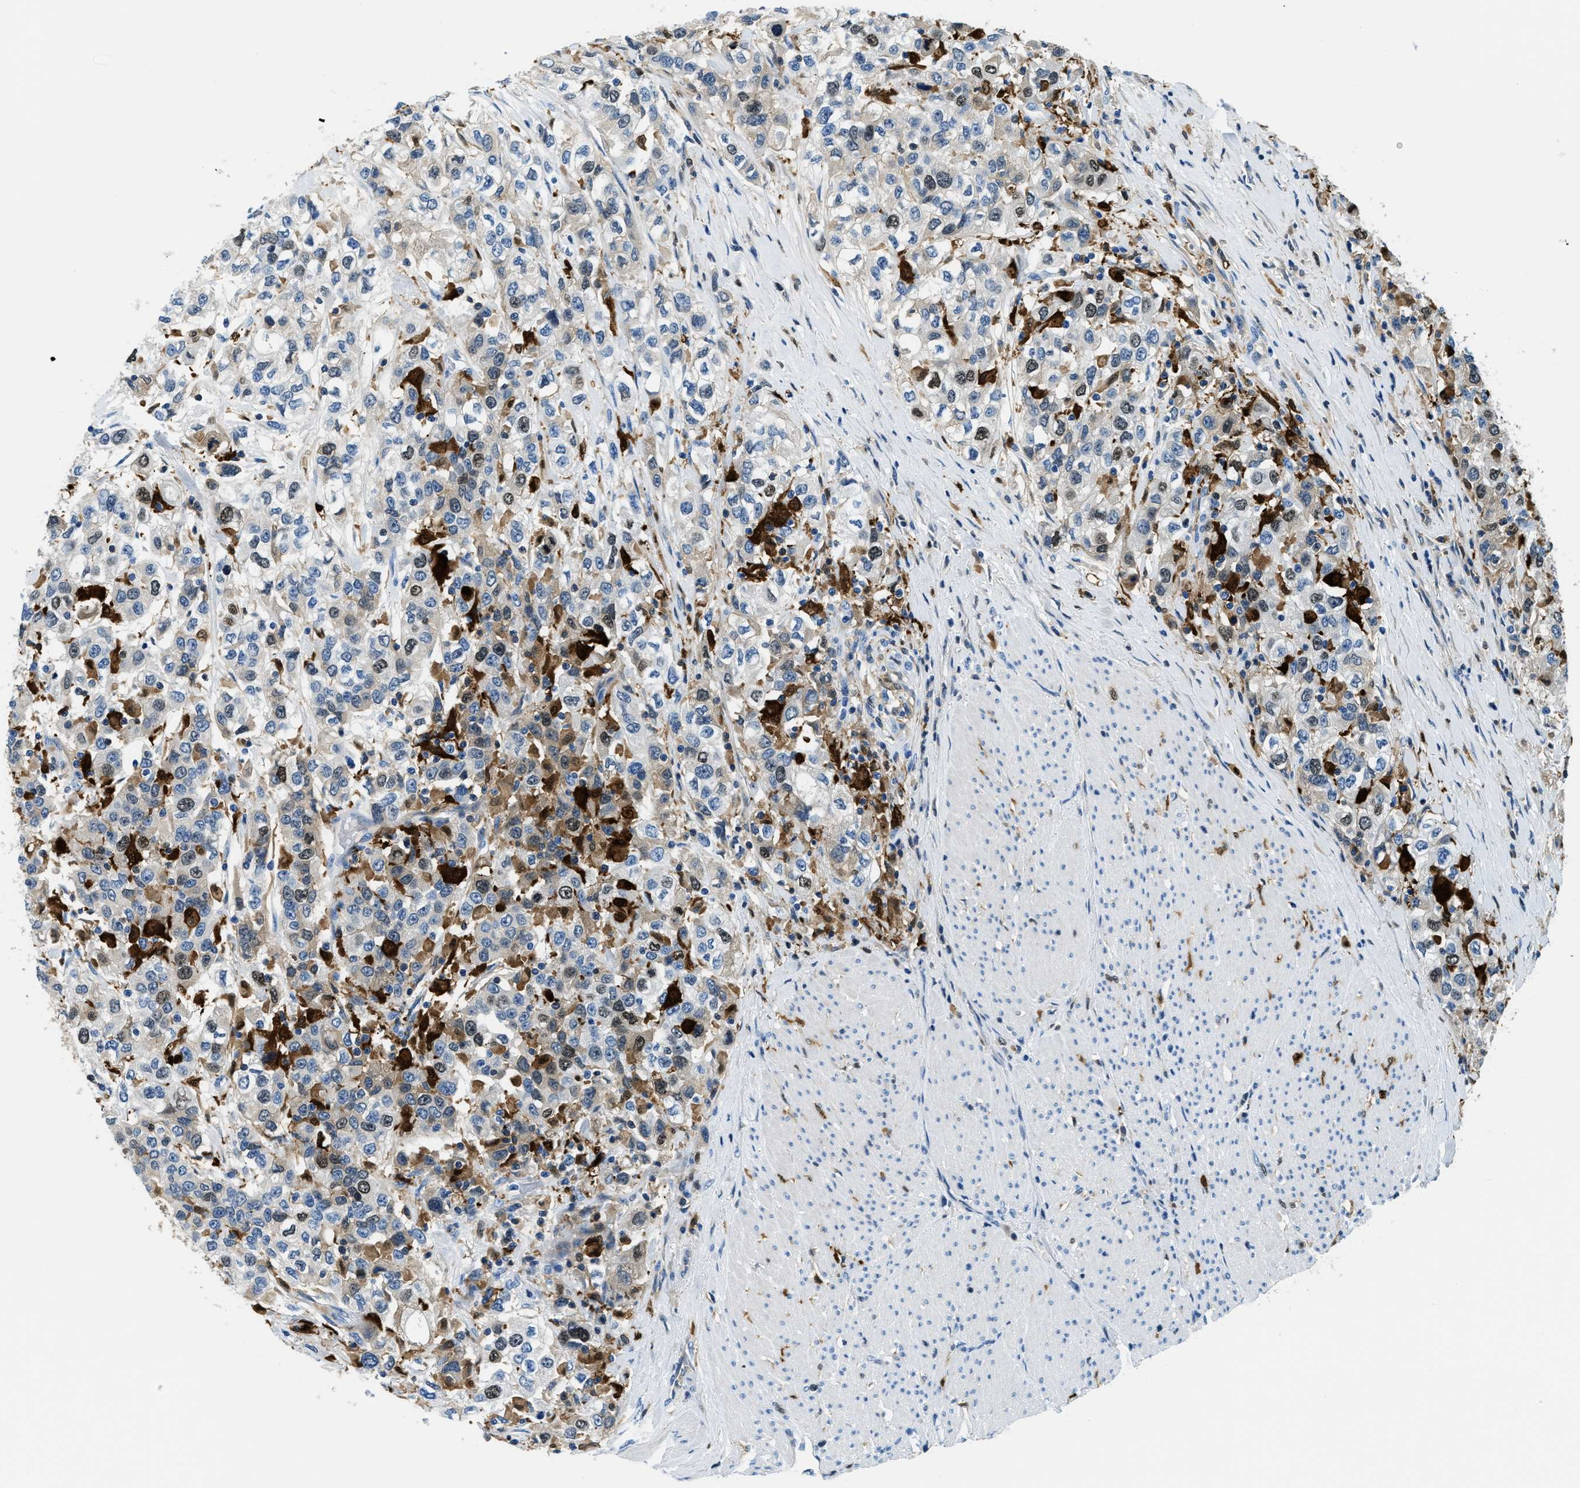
{"staining": {"intensity": "negative", "quantity": "none", "location": "none"}, "tissue": "urothelial cancer", "cell_type": "Tumor cells", "image_type": "cancer", "snomed": [{"axis": "morphology", "description": "Urothelial carcinoma, High grade"}, {"axis": "topography", "description": "Urinary bladder"}], "caption": "The histopathology image shows no significant staining in tumor cells of urothelial cancer.", "gene": "CAPG", "patient": {"sex": "female", "age": 80}}